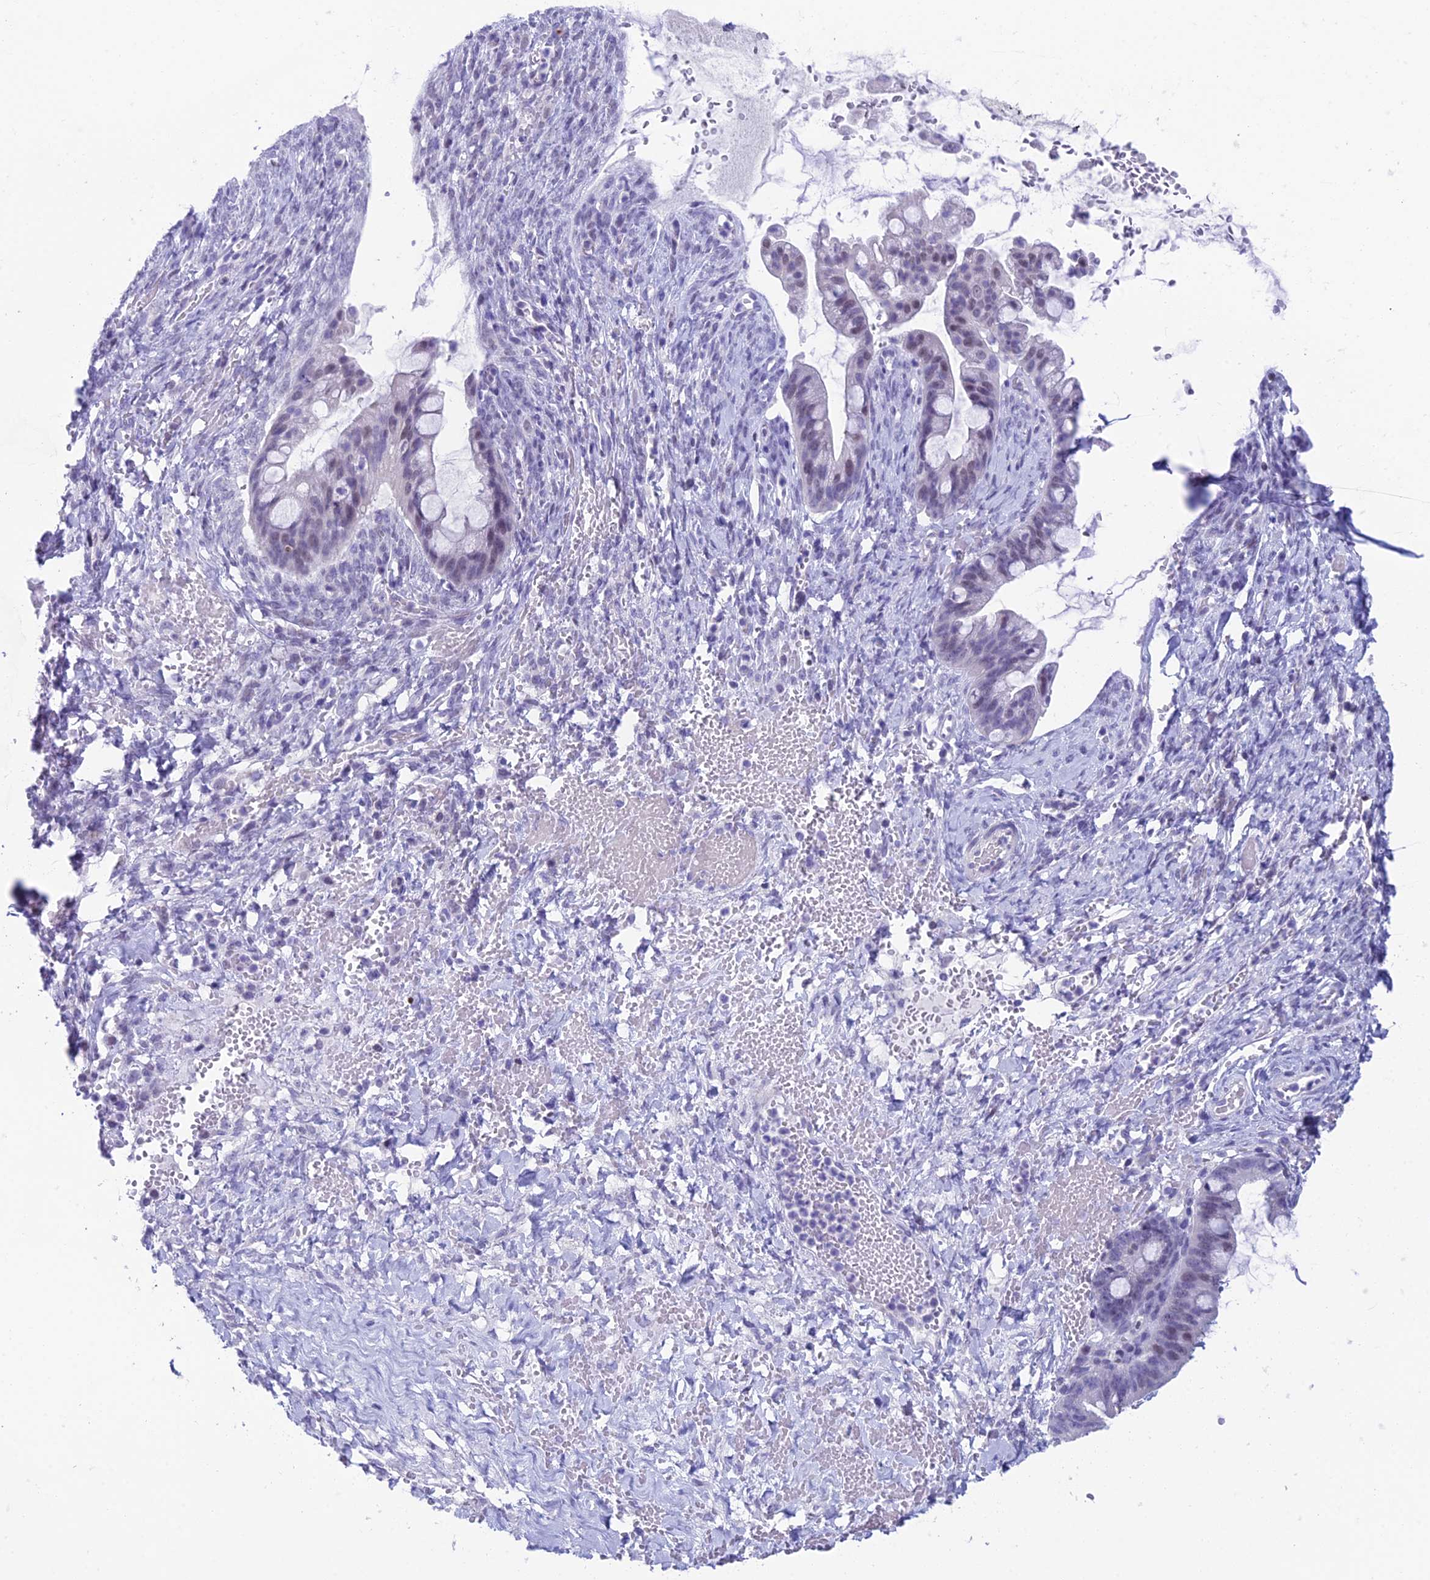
{"staining": {"intensity": "weak", "quantity": "<25%", "location": "nuclear"}, "tissue": "ovarian cancer", "cell_type": "Tumor cells", "image_type": "cancer", "snomed": [{"axis": "morphology", "description": "Cystadenocarcinoma, mucinous, NOS"}, {"axis": "topography", "description": "Ovary"}], "caption": "Immunohistochemistry (IHC) of ovarian mucinous cystadenocarcinoma exhibits no expression in tumor cells.", "gene": "CC2D2A", "patient": {"sex": "female", "age": 73}}